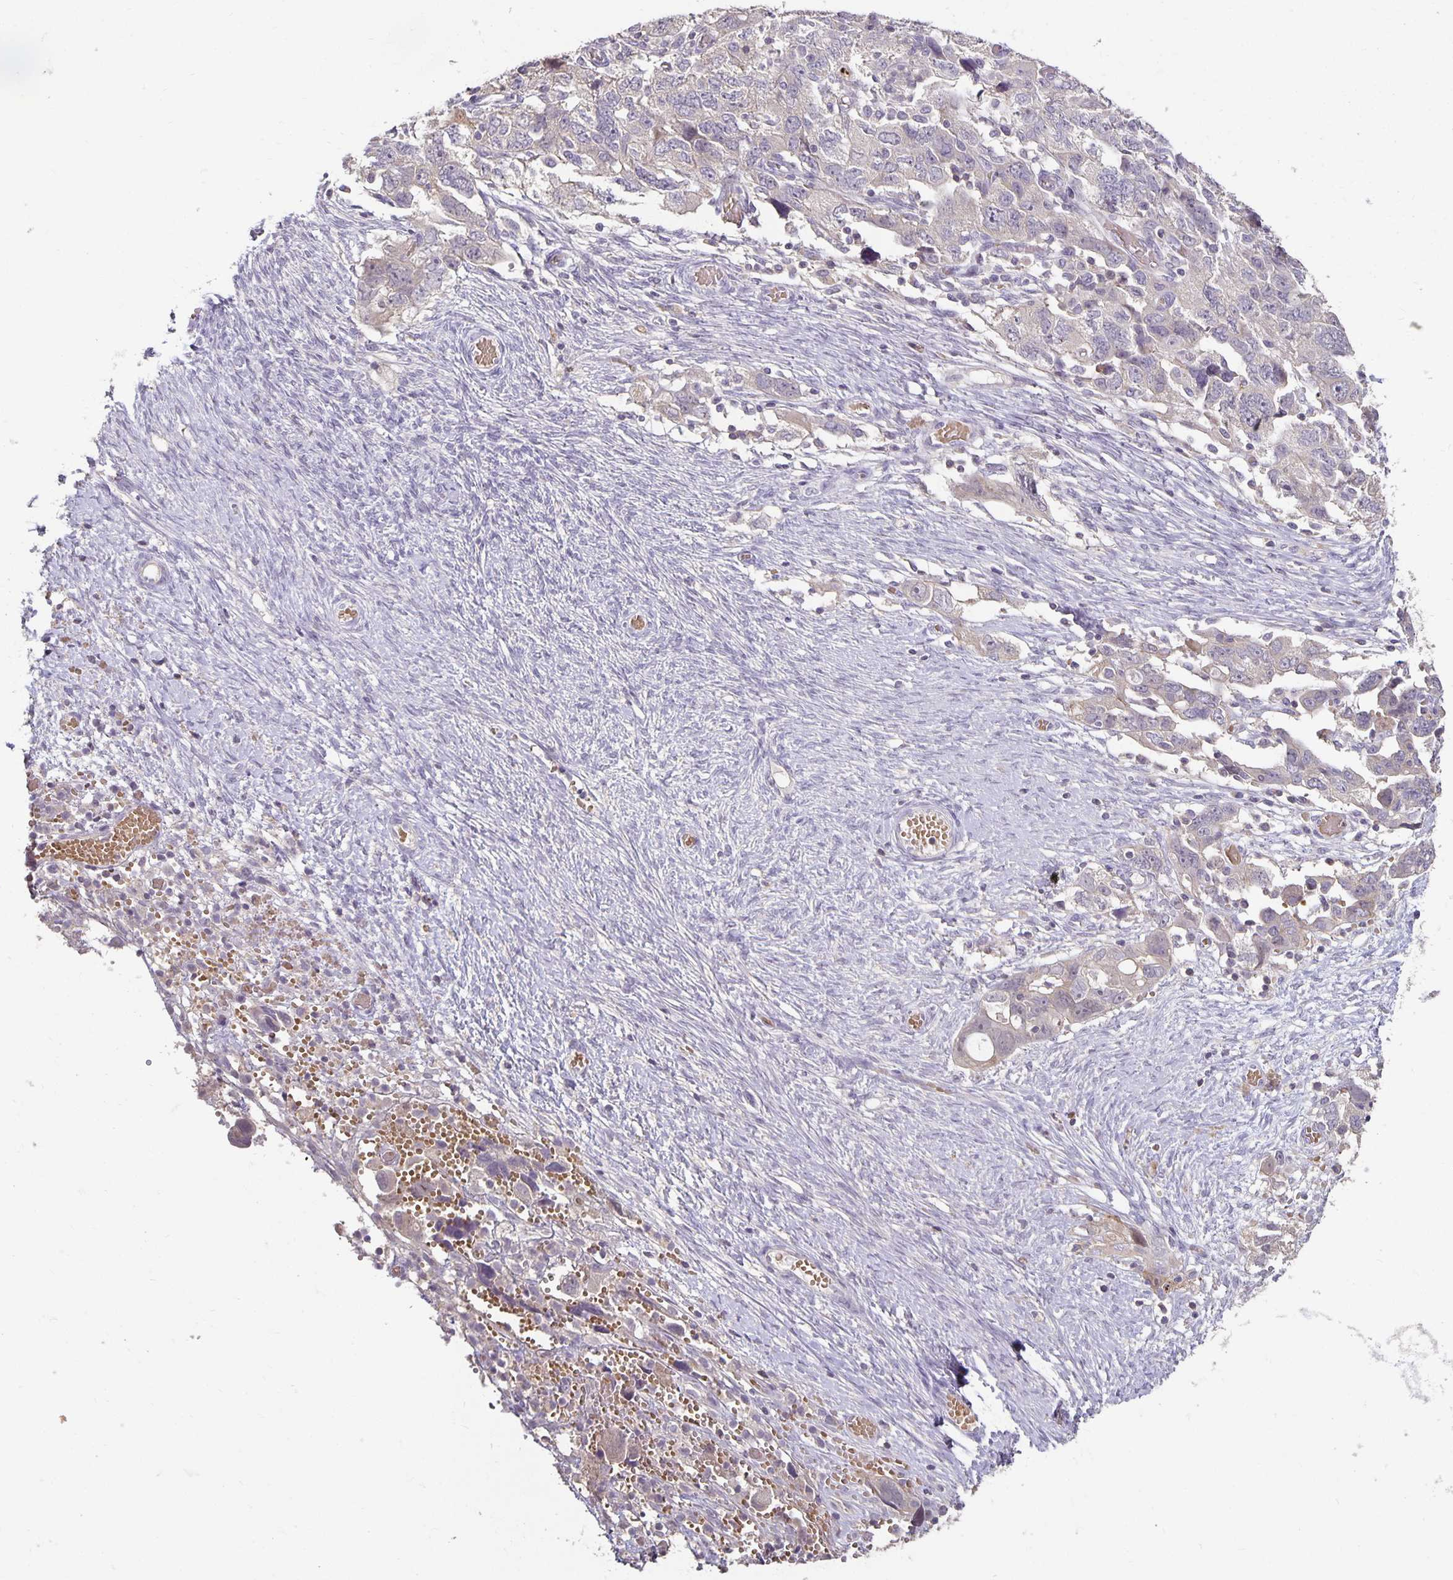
{"staining": {"intensity": "negative", "quantity": "none", "location": "none"}, "tissue": "ovarian cancer", "cell_type": "Tumor cells", "image_type": "cancer", "snomed": [{"axis": "morphology", "description": "Carcinoma, NOS"}, {"axis": "morphology", "description": "Cystadenocarcinoma, serous, NOS"}, {"axis": "topography", "description": "Ovary"}], "caption": "Photomicrograph shows no protein staining in tumor cells of carcinoma (ovarian) tissue.", "gene": "CST6", "patient": {"sex": "female", "age": 69}}